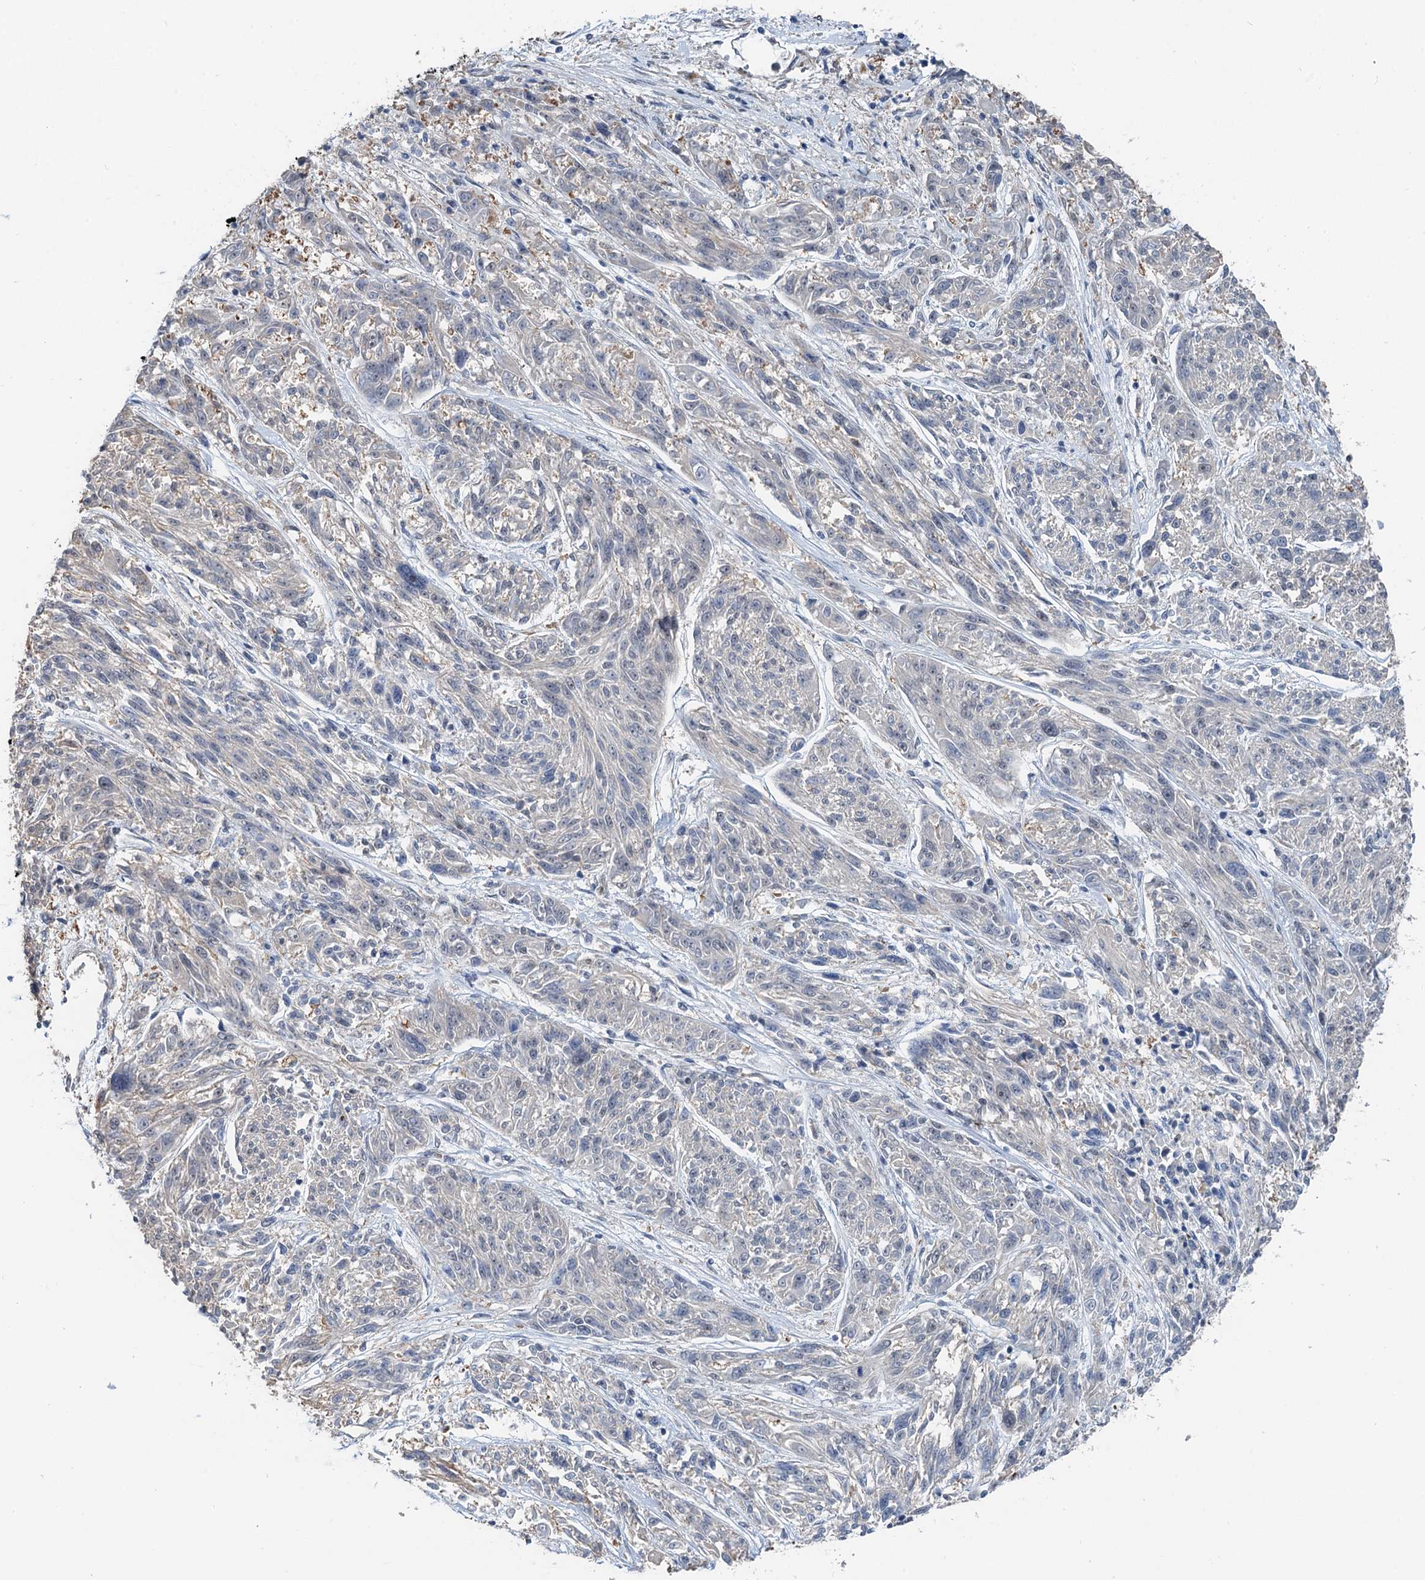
{"staining": {"intensity": "negative", "quantity": "none", "location": "none"}, "tissue": "melanoma", "cell_type": "Tumor cells", "image_type": "cancer", "snomed": [{"axis": "morphology", "description": "Malignant melanoma, NOS"}, {"axis": "topography", "description": "Skin"}], "caption": "Immunohistochemistry of human melanoma reveals no expression in tumor cells. (Brightfield microscopy of DAB IHC at high magnification).", "gene": "CFDP1", "patient": {"sex": "male", "age": 53}}